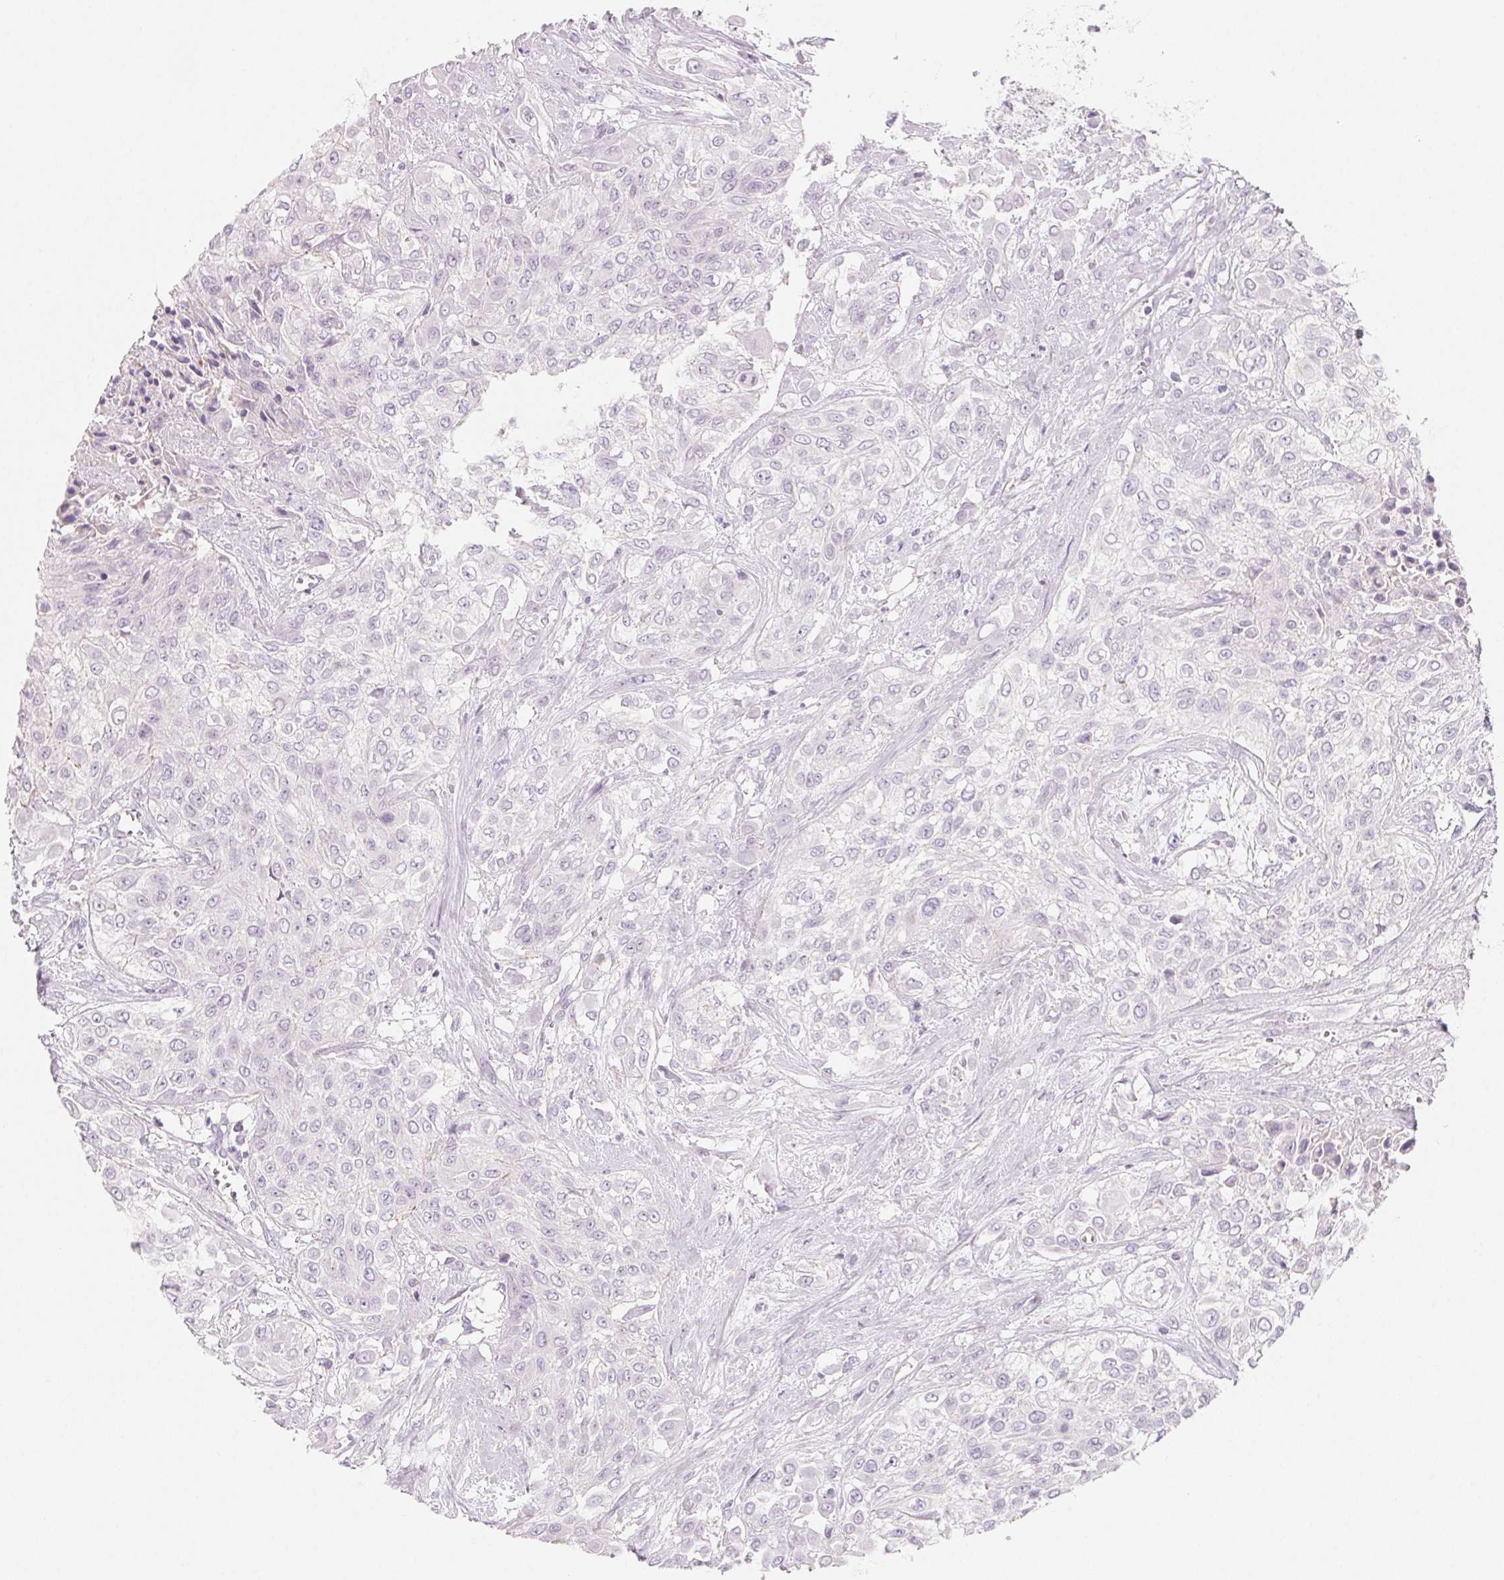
{"staining": {"intensity": "negative", "quantity": "none", "location": "none"}, "tissue": "urothelial cancer", "cell_type": "Tumor cells", "image_type": "cancer", "snomed": [{"axis": "morphology", "description": "Urothelial carcinoma, High grade"}, {"axis": "topography", "description": "Urinary bladder"}], "caption": "This micrograph is of high-grade urothelial carcinoma stained with immunohistochemistry to label a protein in brown with the nuclei are counter-stained blue. There is no expression in tumor cells.", "gene": "SH3GL2", "patient": {"sex": "male", "age": 57}}